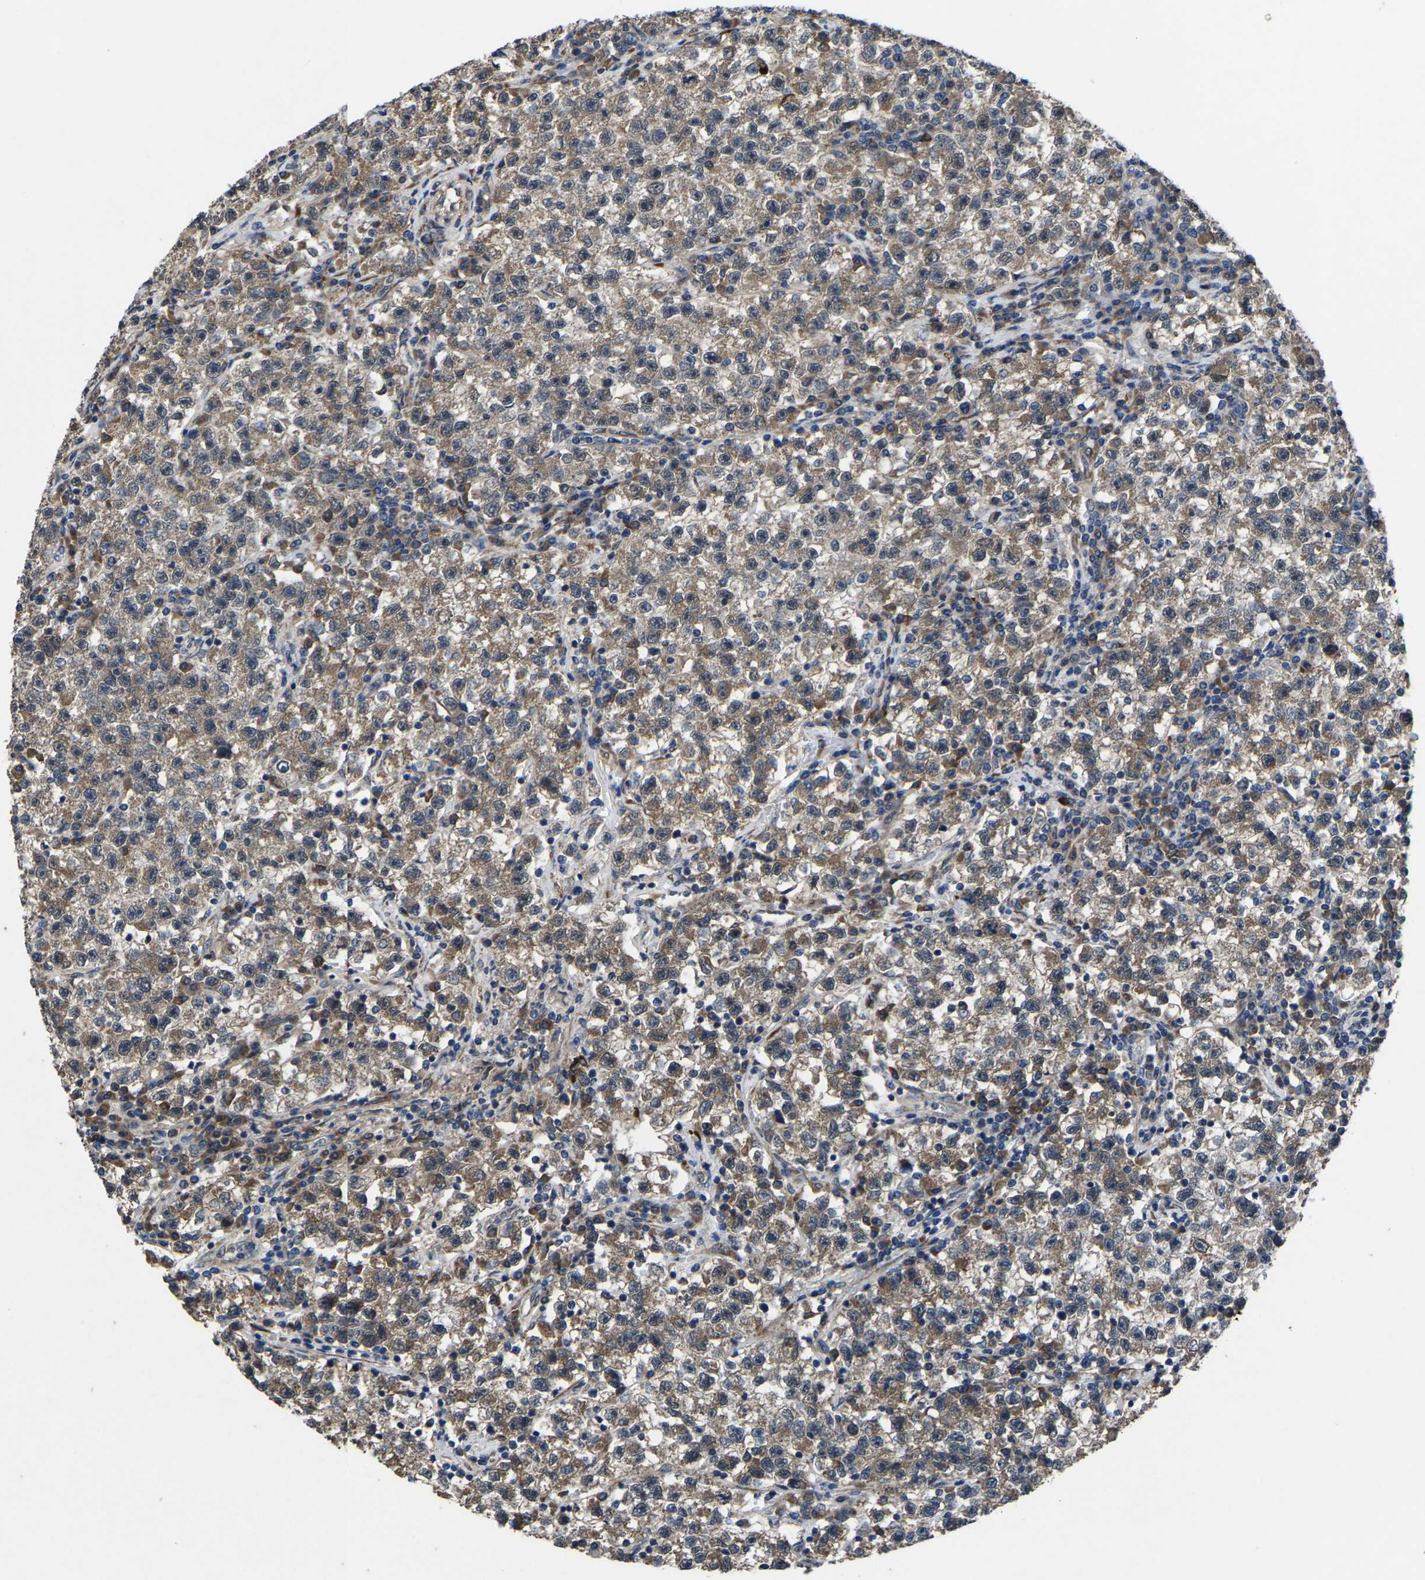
{"staining": {"intensity": "weak", "quantity": ">75%", "location": "cytoplasmic/membranous"}, "tissue": "testis cancer", "cell_type": "Tumor cells", "image_type": "cancer", "snomed": [{"axis": "morphology", "description": "Seminoma, NOS"}, {"axis": "topography", "description": "Testis"}], "caption": "A photomicrograph of testis seminoma stained for a protein exhibits weak cytoplasmic/membranous brown staining in tumor cells. The staining was performed using DAB to visualize the protein expression in brown, while the nuclei were stained in blue with hematoxylin (Magnification: 20x).", "gene": "PDP1", "patient": {"sex": "male", "age": 22}}